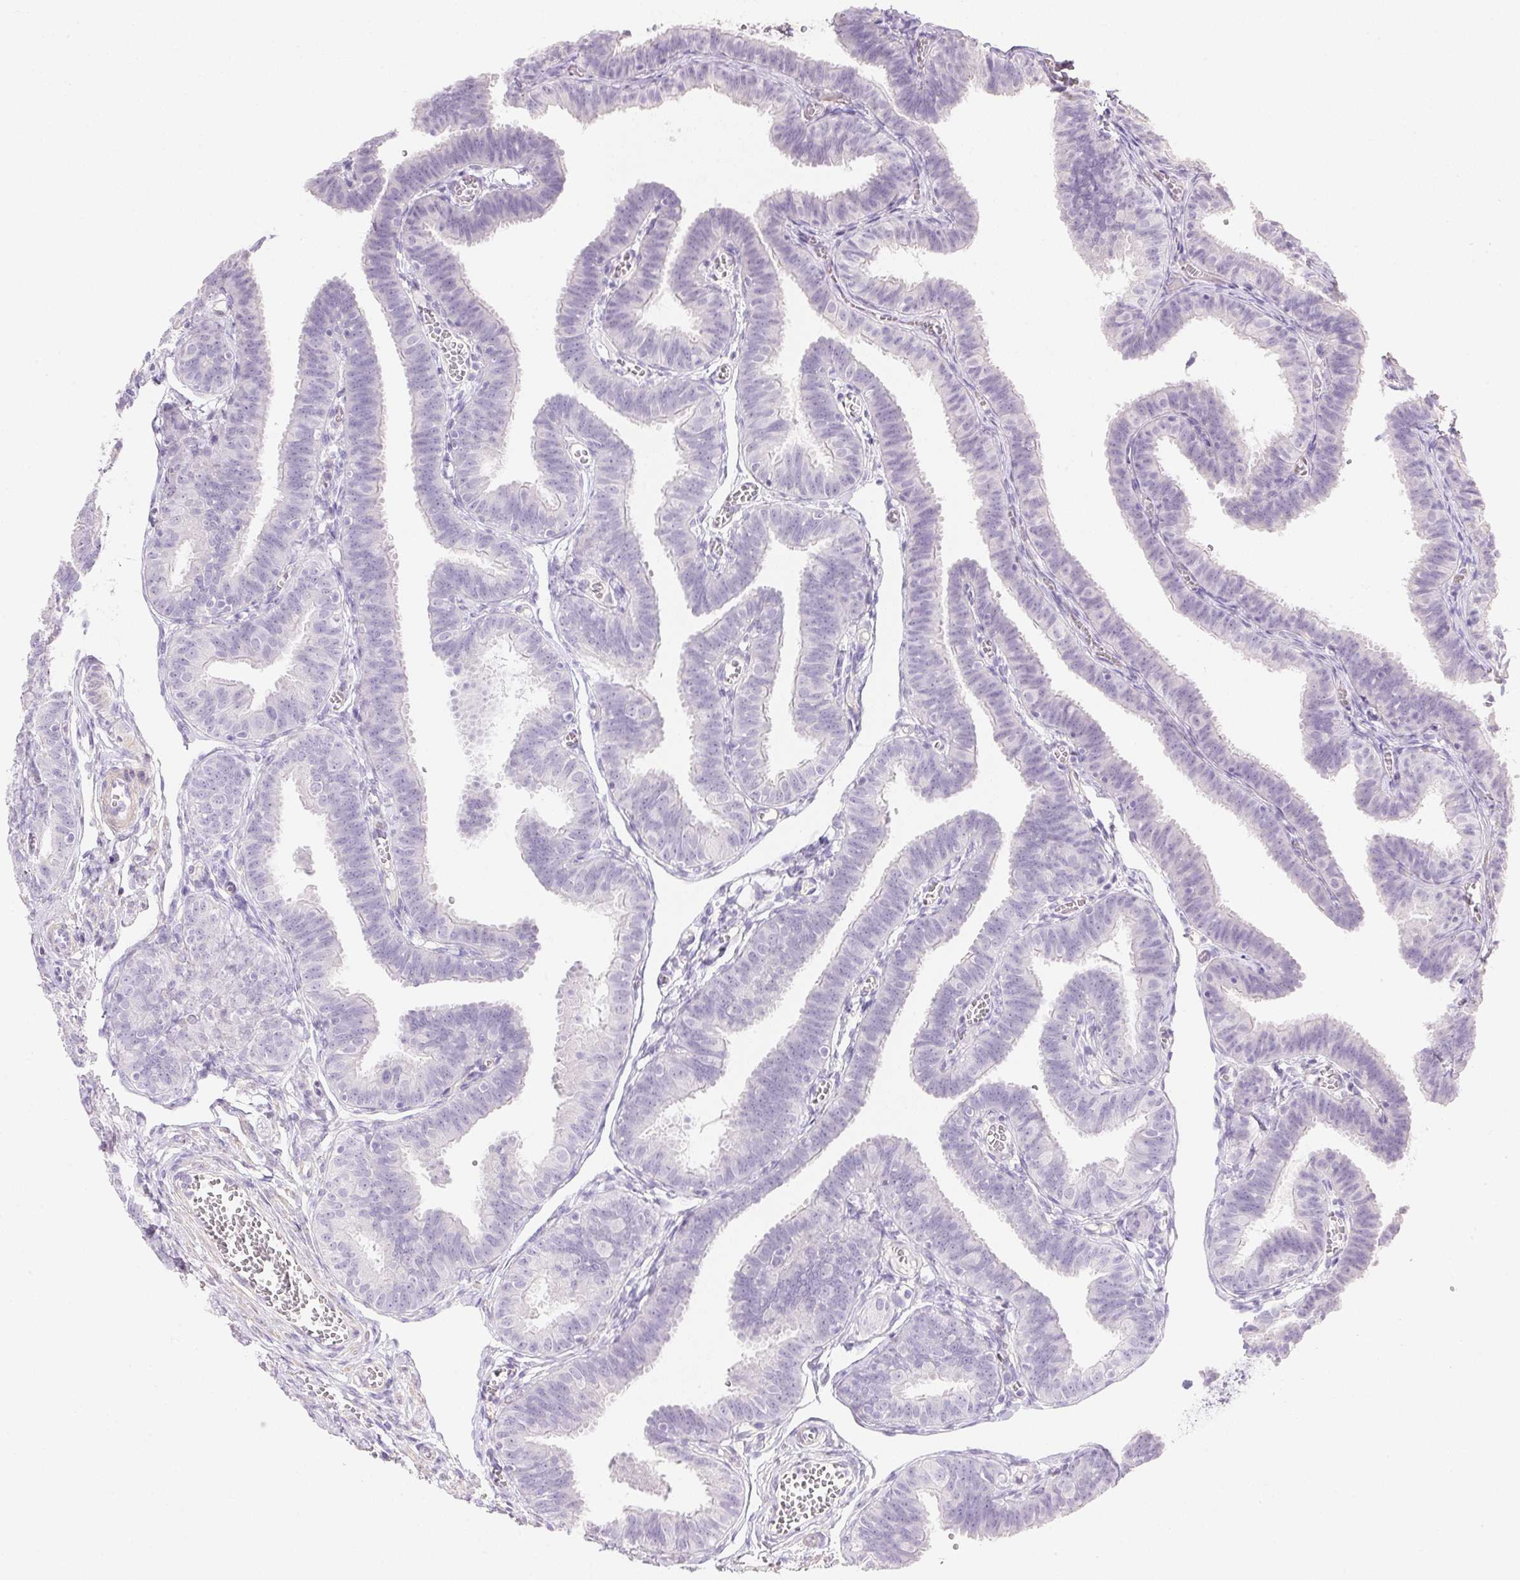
{"staining": {"intensity": "negative", "quantity": "none", "location": "none"}, "tissue": "fallopian tube", "cell_type": "Glandular cells", "image_type": "normal", "snomed": [{"axis": "morphology", "description": "Normal tissue, NOS"}, {"axis": "topography", "description": "Fallopian tube"}], "caption": "DAB (3,3'-diaminobenzidine) immunohistochemical staining of unremarkable fallopian tube reveals no significant expression in glandular cells.", "gene": "KCNE2", "patient": {"sex": "female", "age": 25}}